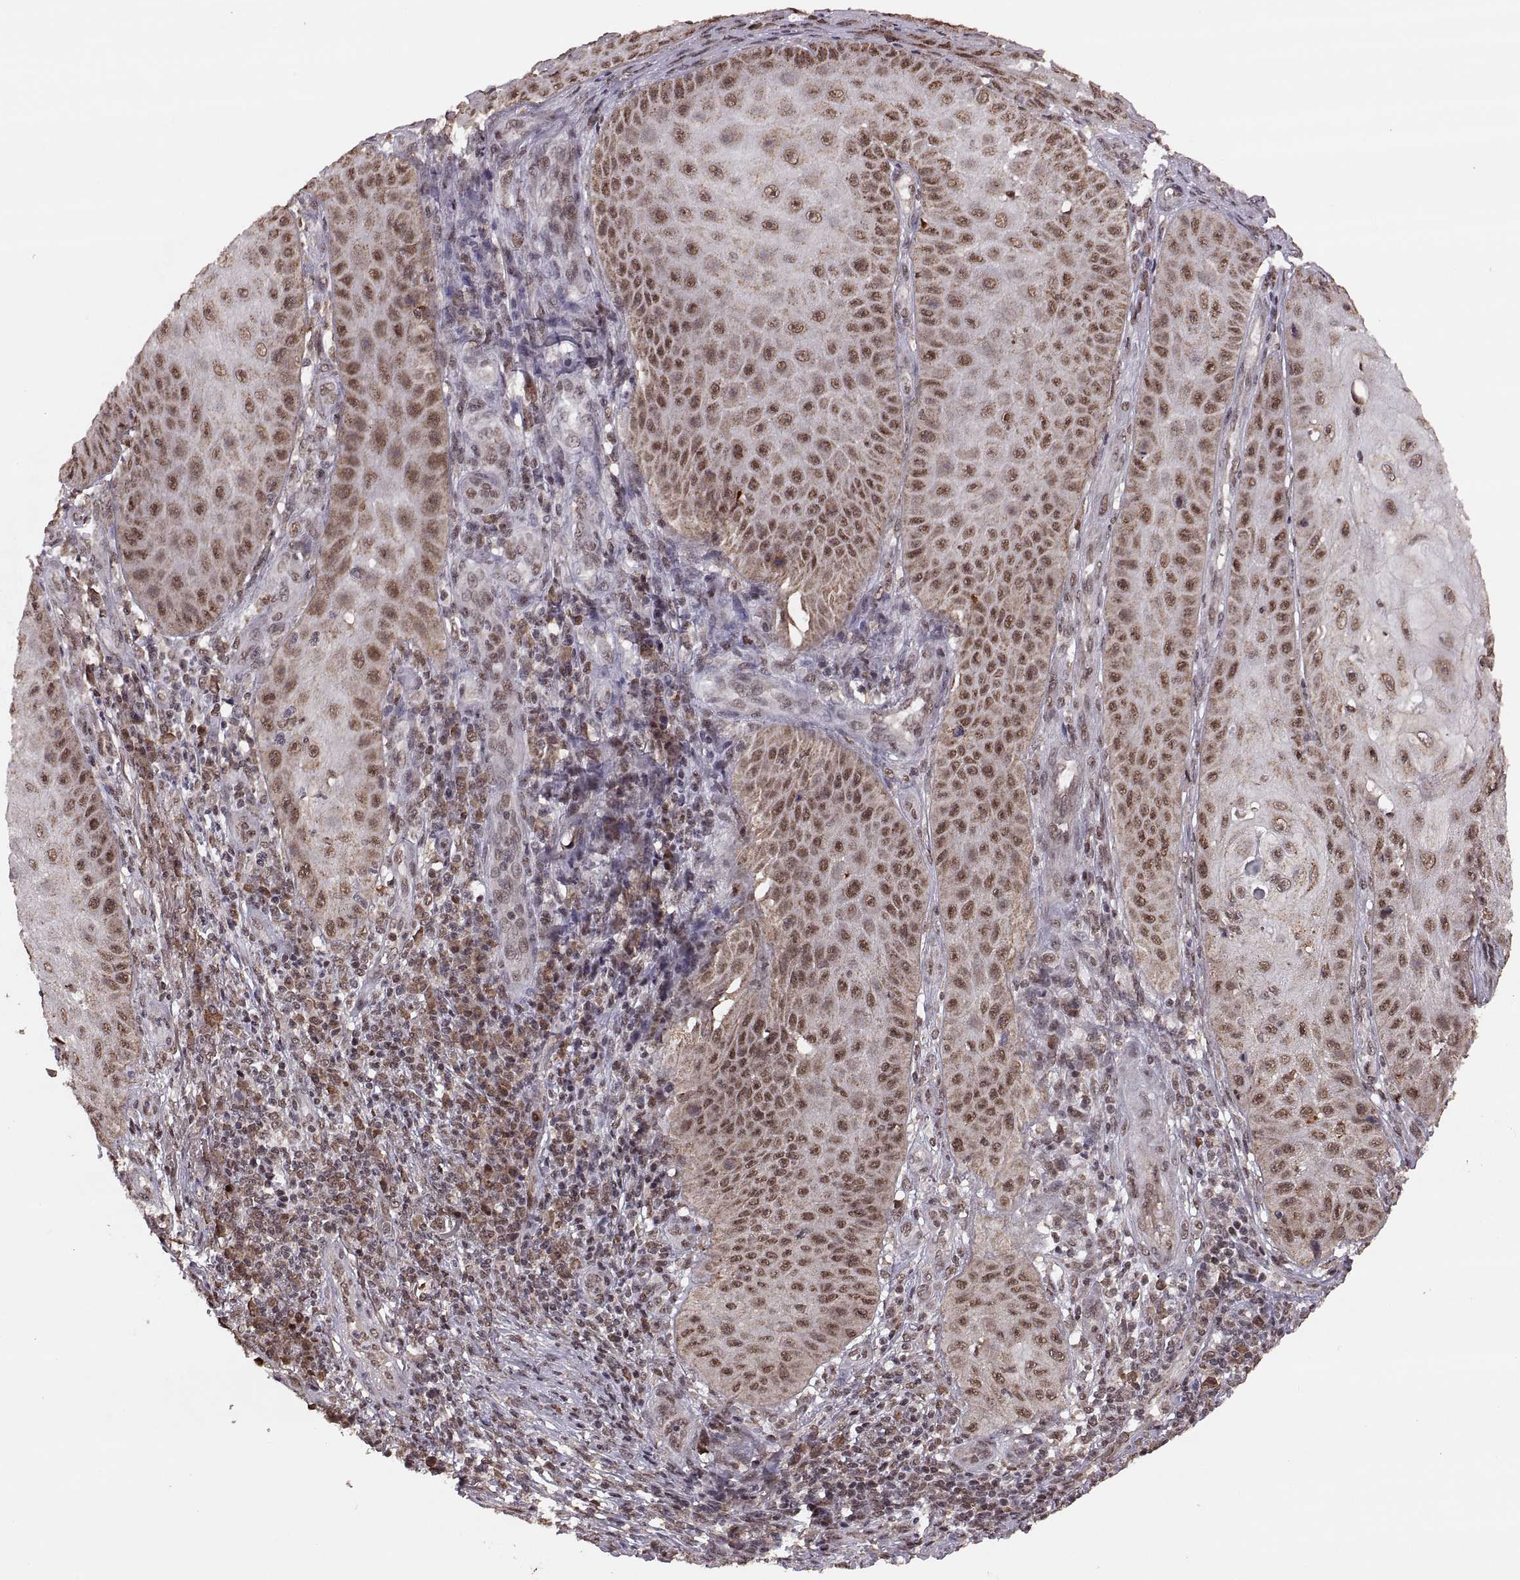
{"staining": {"intensity": "strong", "quantity": "25%-75%", "location": "nuclear"}, "tissue": "skin cancer", "cell_type": "Tumor cells", "image_type": "cancer", "snomed": [{"axis": "morphology", "description": "Squamous cell carcinoma, NOS"}, {"axis": "topography", "description": "Skin"}], "caption": "Tumor cells display high levels of strong nuclear positivity in about 25%-75% of cells in skin cancer.", "gene": "RFT1", "patient": {"sex": "male", "age": 70}}